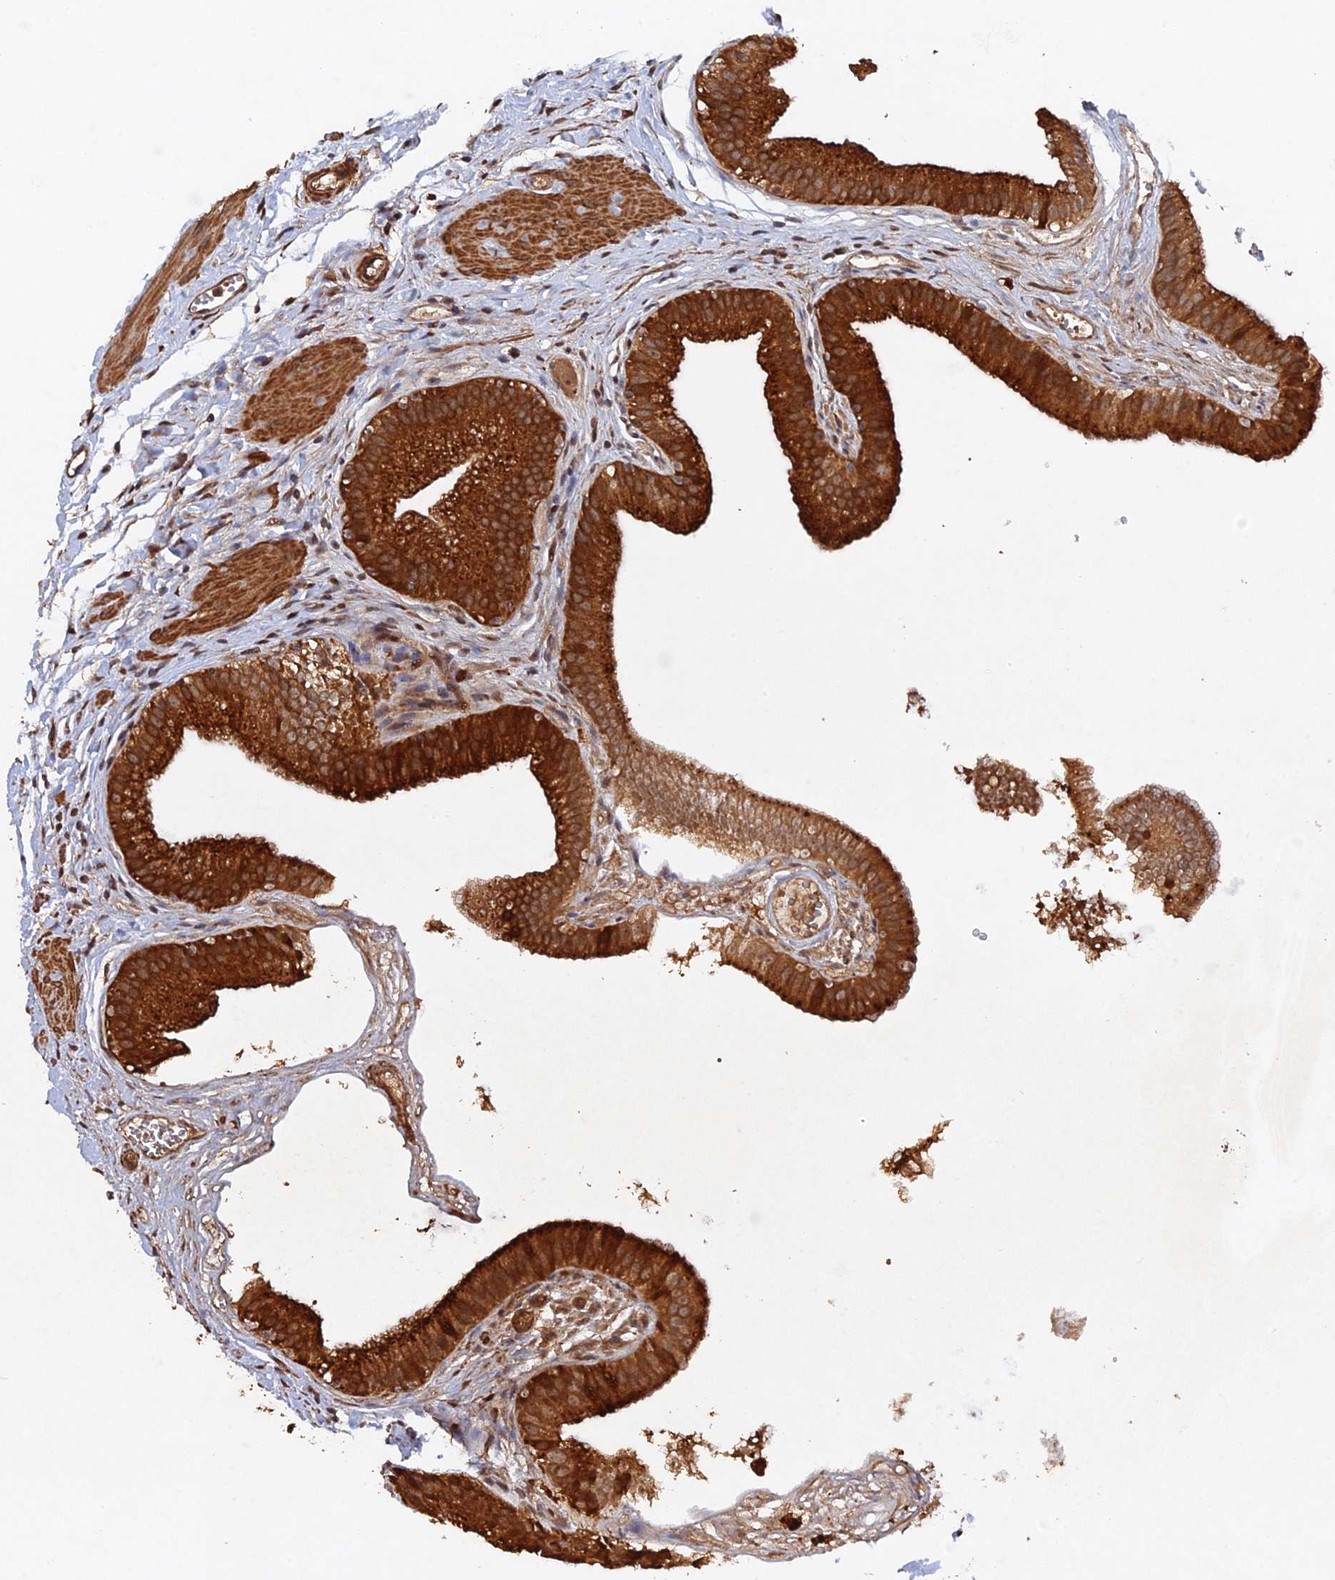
{"staining": {"intensity": "strong", "quantity": ">75%", "location": "cytoplasmic/membranous"}, "tissue": "gallbladder", "cell_type": "Glandular cells", "image_type": "normal", "snomed": [{"axis": "morphology", "description": "Normal tissue, NOS"}, {"axis": "topography", "description": "Gallbladder"}], "caption": "Immunohistochemistry photomicrograph of unremarkable gallbladder: gallbladder stained using immunohistochemistry (IHC) shows high levels of strong protein expression localized specifically in the cytoplasmic/membranous of glandular cells, appearing as a cytoplasmic/membranous brown color.", "gene": "VPS37C", "patient": {"sex": "female", "age": 54}}